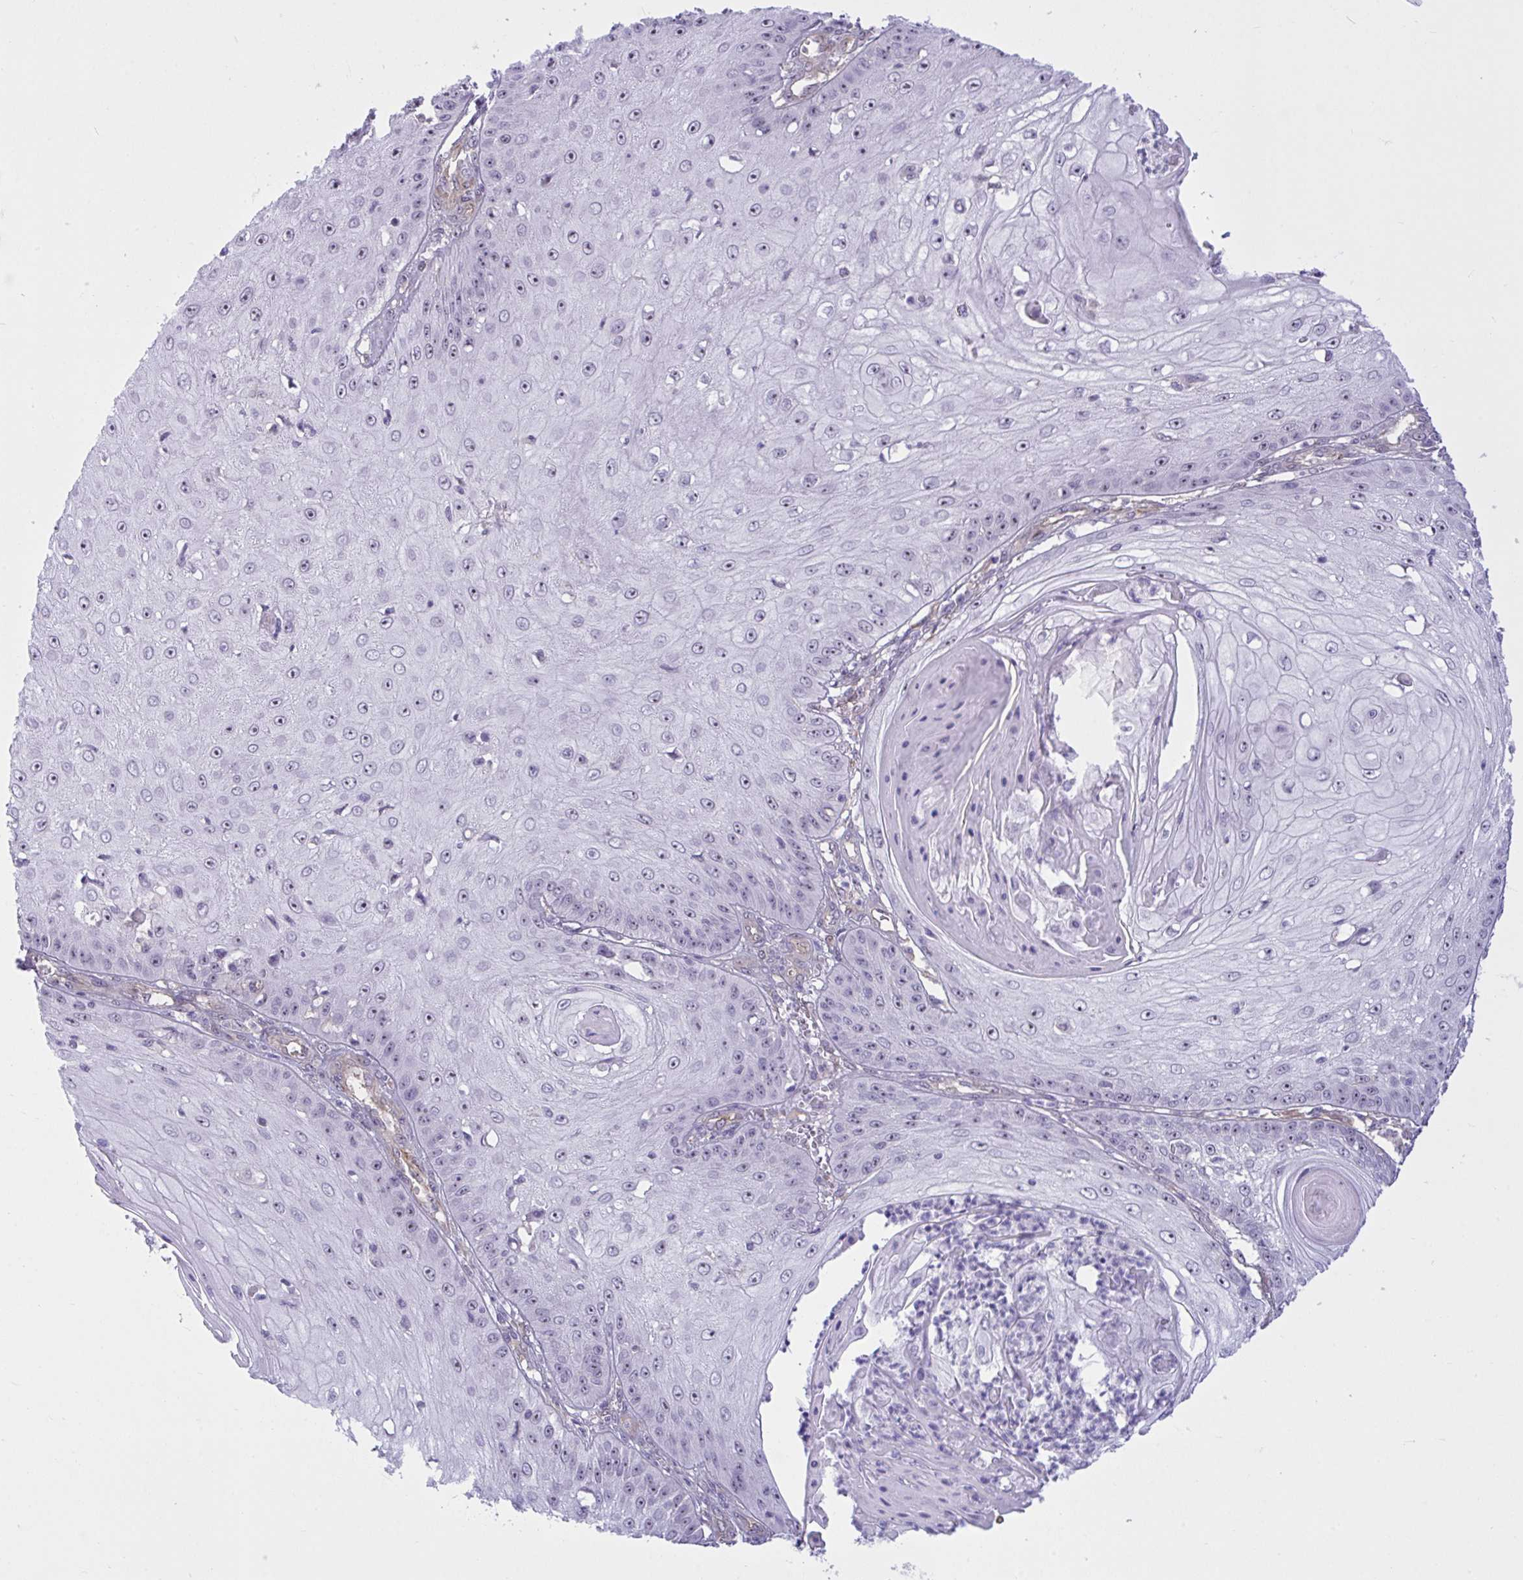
{"staining": {"intensity": "moderate", "quantity": "25%-75%", "location": "nuclear"}, "tissue": "skin cancer", "cell_type": "Tumor cells", "image_type": "cancer", "snomed": [{"axis": "morphology", "description": "Squamous cell carcinoma, NOS"}, {"axis": "topography", "description": "Skin"}], "caption": "A brown stain highlights moderate nuclear staining of a protein in human skin cancer tumor cells.", "gene": "PRRT4", "patient": {"sex": "male", "age": 70}}